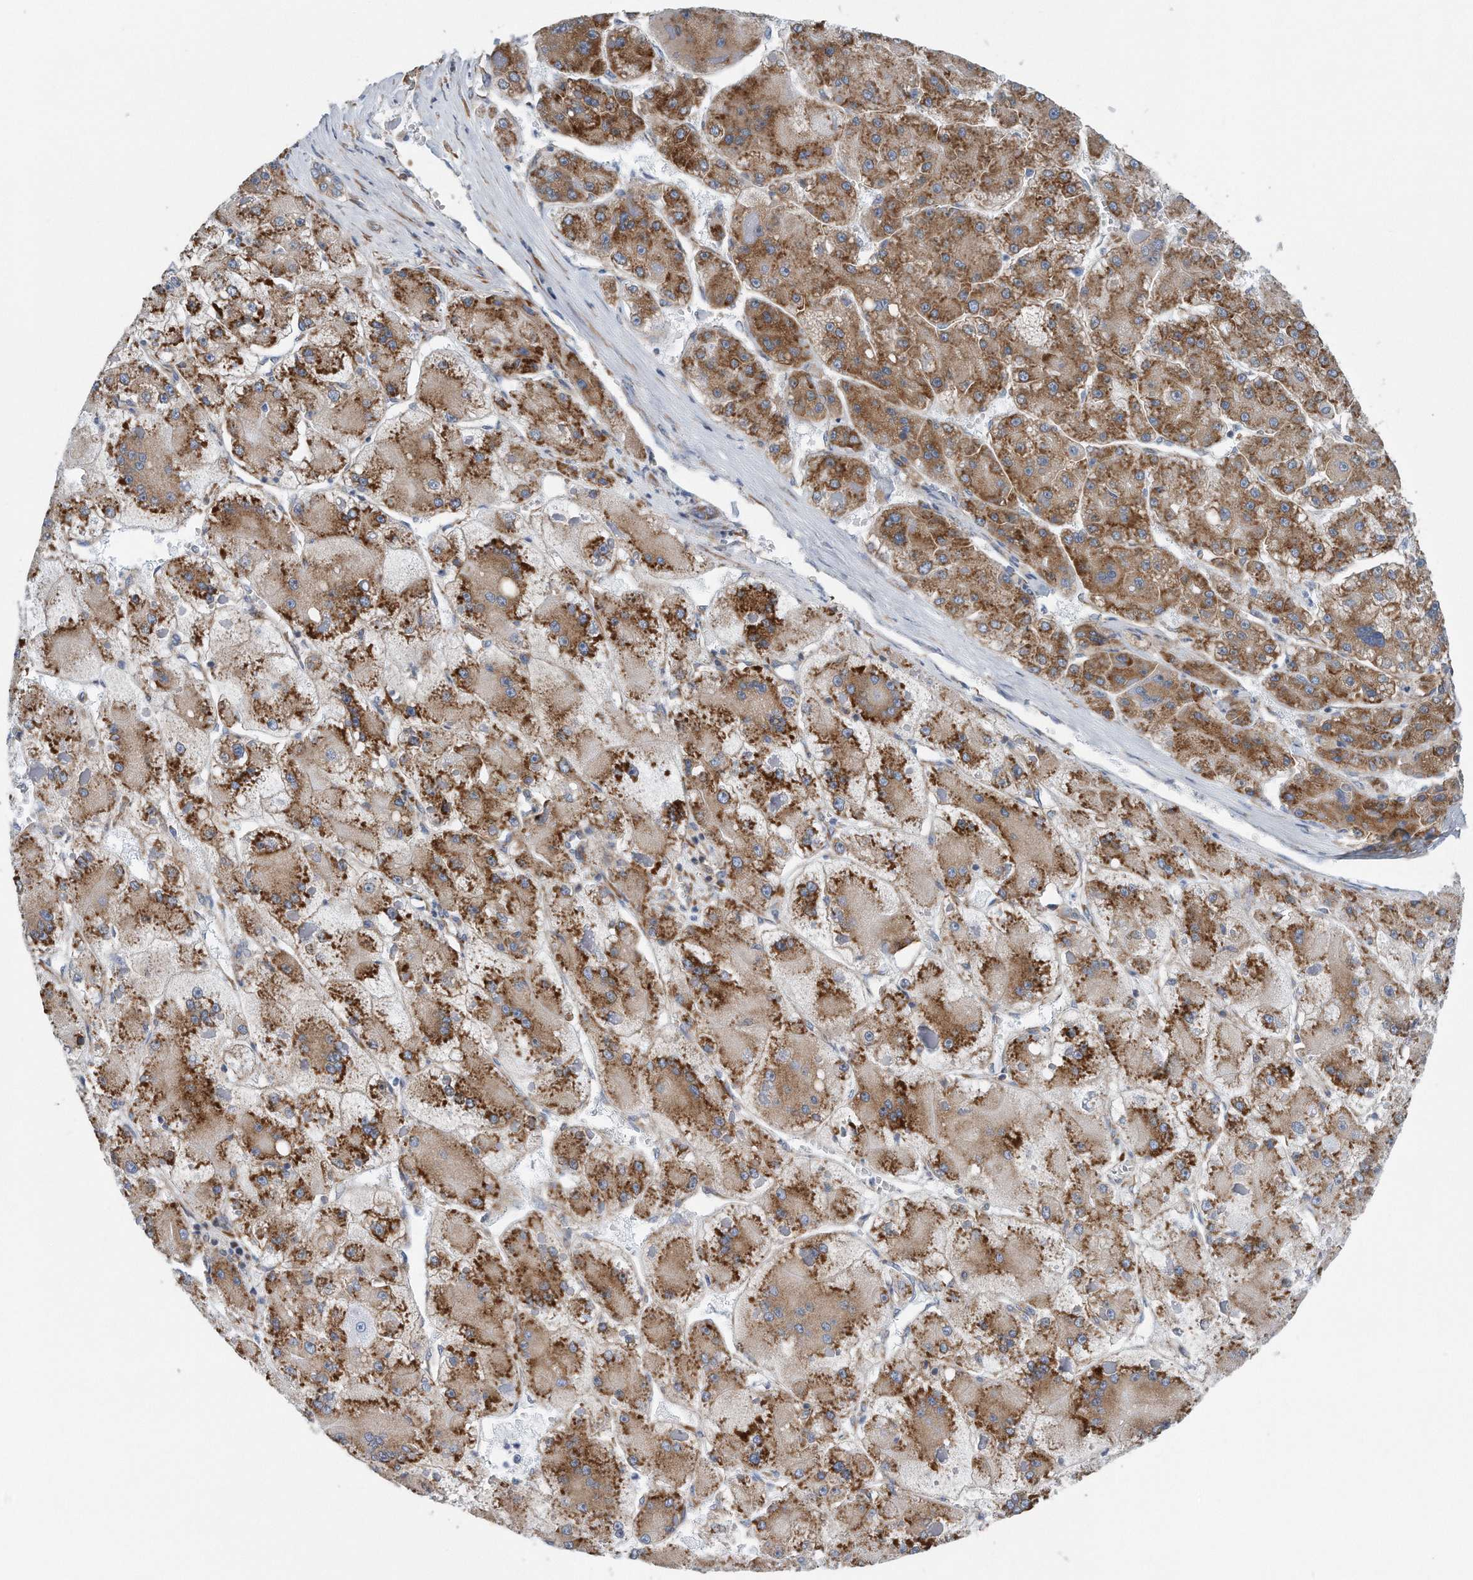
{"staining": {"intensity": "moderate", "quantity": ">75%", "location": "cytoplasmic/membranous"}, "tissue": "liver cancer", "cell_type": "Tumor cells", "image_type": "cancer", "snomed": [{"axis": "morphology", "description": "Carcinoma, Hepatocellular, NOS"}, {"axis": "topography", "description": "Liver"}], "caption": "The image demonstrates immunohistochemical staining of liver cancer. There is moderate cytoplasmic/membranous staining is seen in about >75% of tumor cells.", "gene": "RPL26L1", "patient": {"sex": "female", "age": 73}}